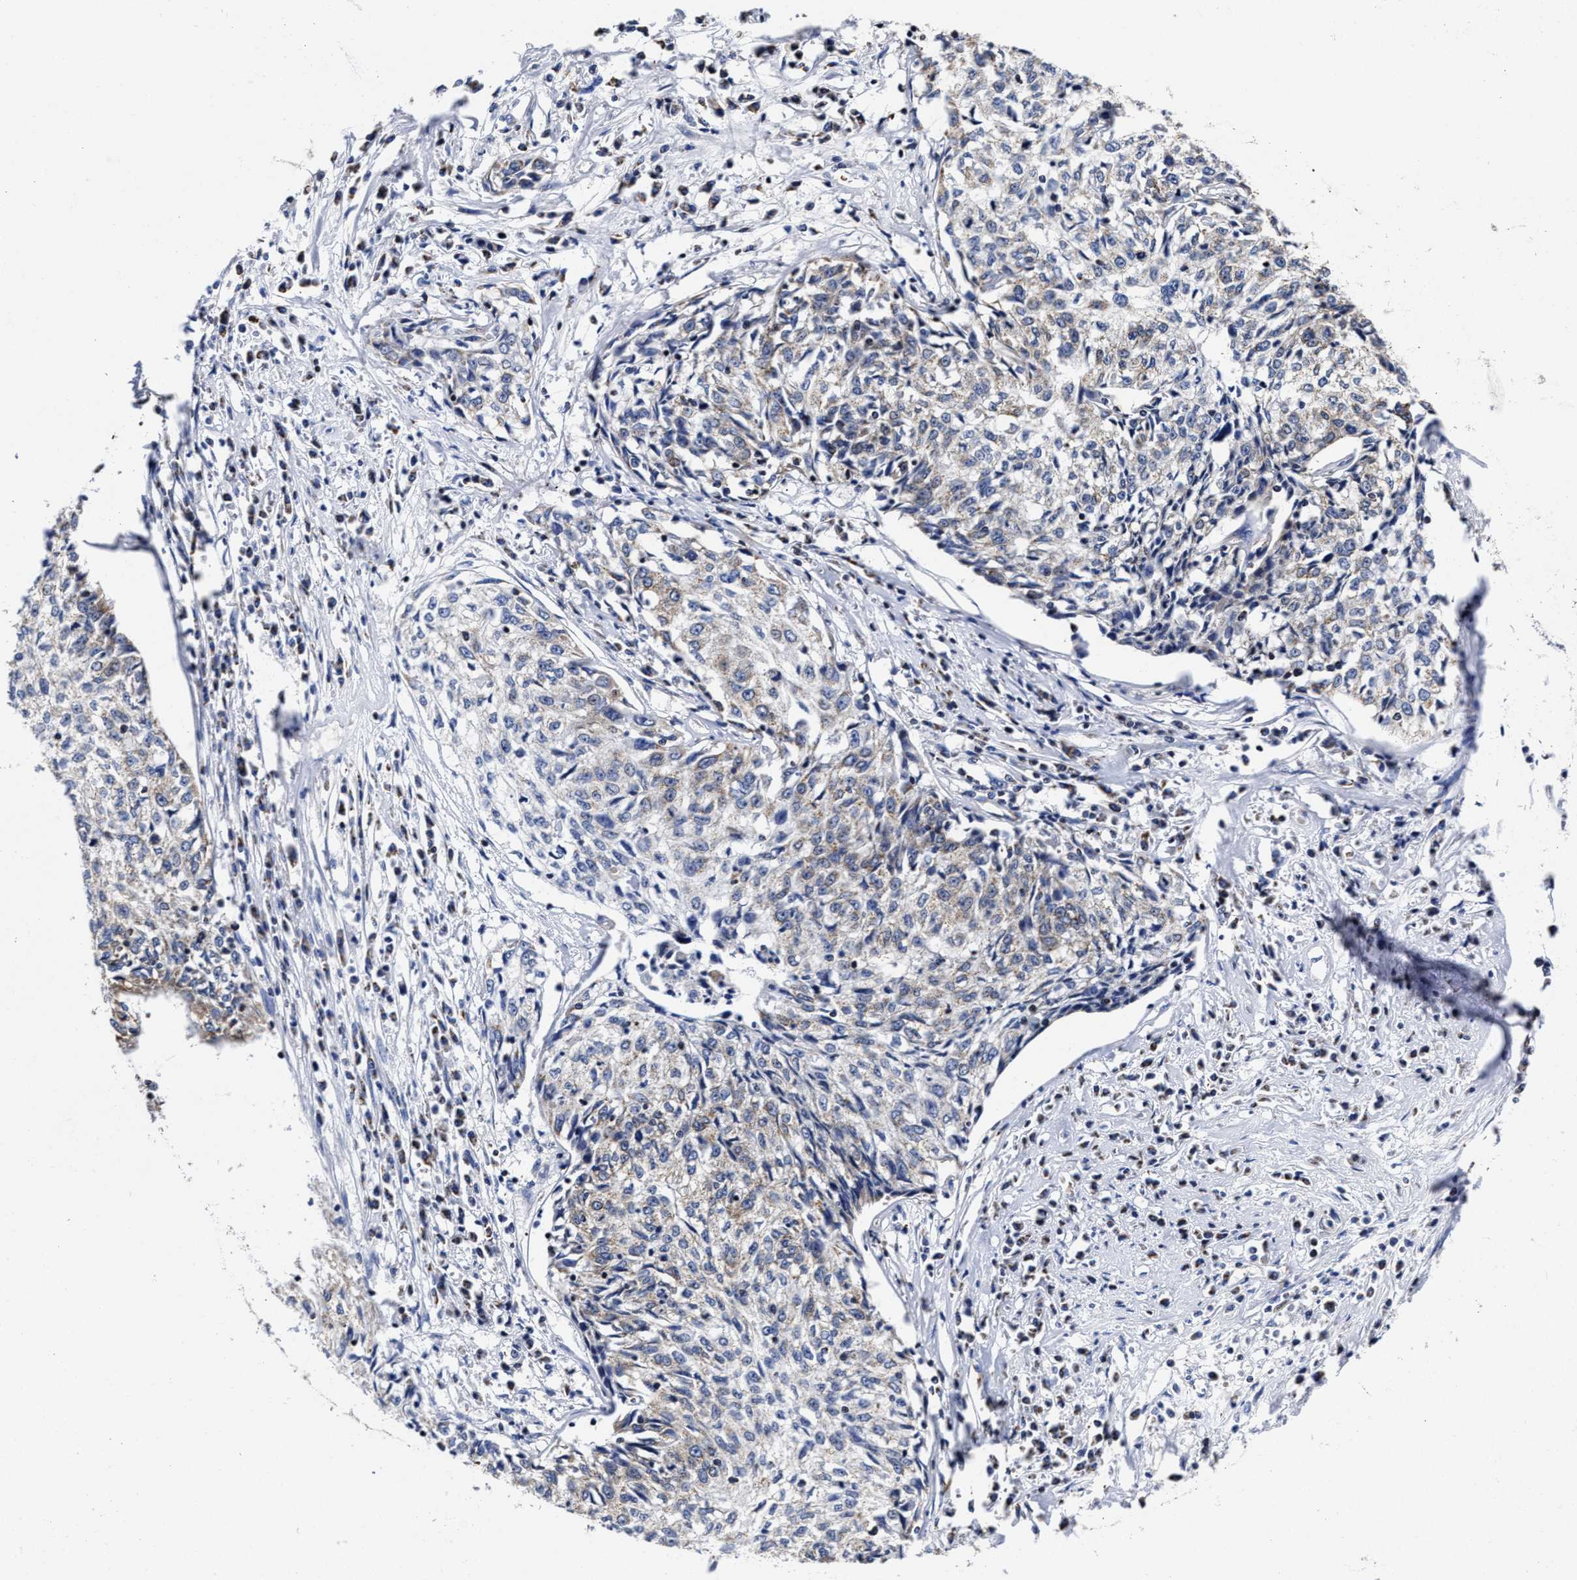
{"staining": {"intensity": "negative", "quantity": "none", "location": "none"}, "tissue": "cervical cancer", "cell_type": "Tumor cells", "image_type": "cancer", "snomed": [{"axis": "morphology", "description": "Squamous cell carcinoma, NOS"}, {"axis": "topography", "description": "Cervix"}], "caption": "Immunohistochemical staining of cervical cancer (squamous cell carcinoma) exhibits no significant positivity in tumor cells.", "gene": "HINT2", "patient": {"sex": "female", "age": 57}}